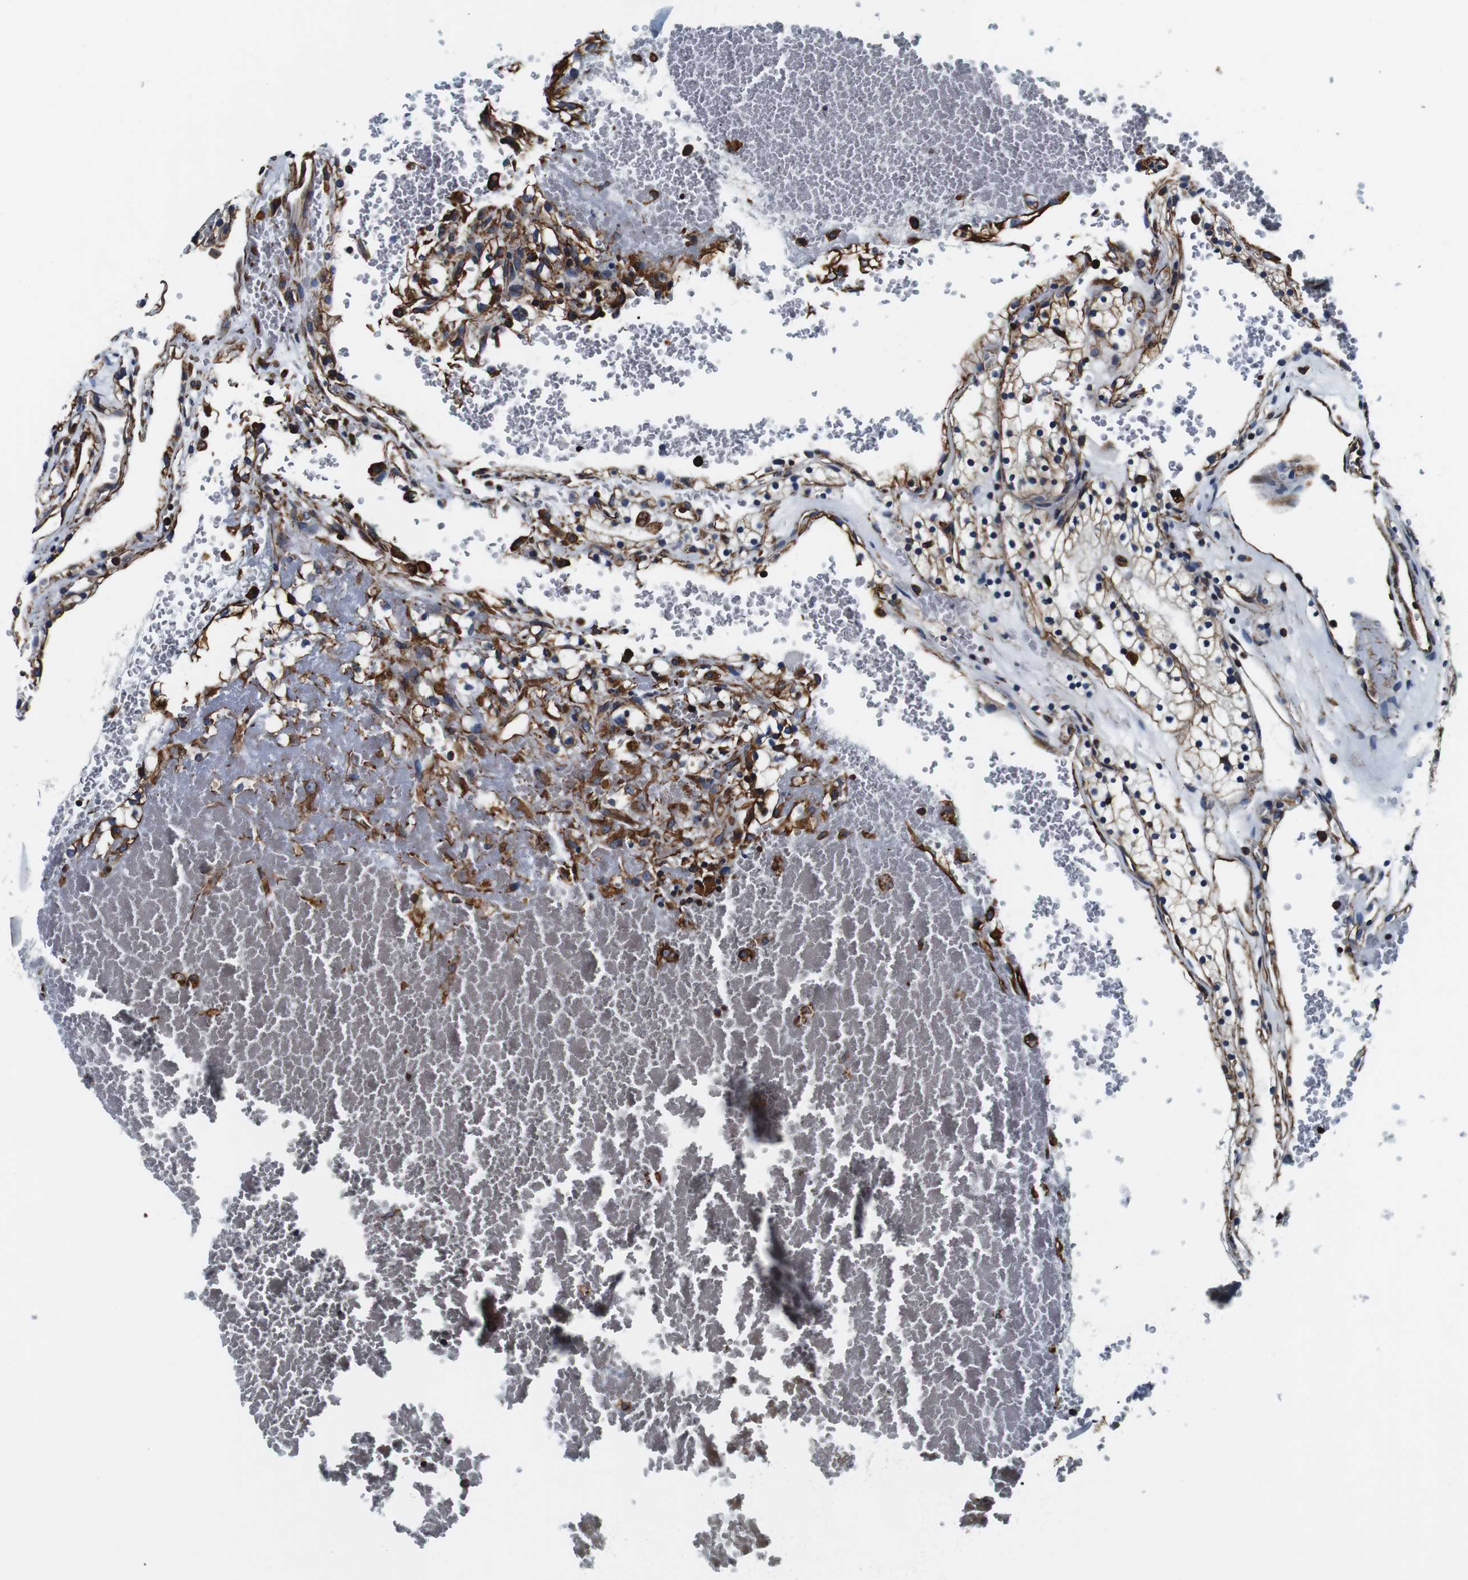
{"staining": {"intensity": "moderate", "quantity": ">75%", "location": "cytoplasmic/membranous"}, "tissue": "renal cancer", "cell_type": "Tumor cells", "image_type": "cancer", "snomed": [{"axis": "morphology", "description": "Adenocarcinoma, NOS"}, {"axis": "topography", "description": "Kidney"}], "caption": "Adenocarcinoma (renal) was stained to show a protein in brown. There is medium levels of moderate cytoplasmic/membranous staining in about >75% of tumor cells.", "gene": "GJE1", "patient": {"sex": "female", "age": 41}}